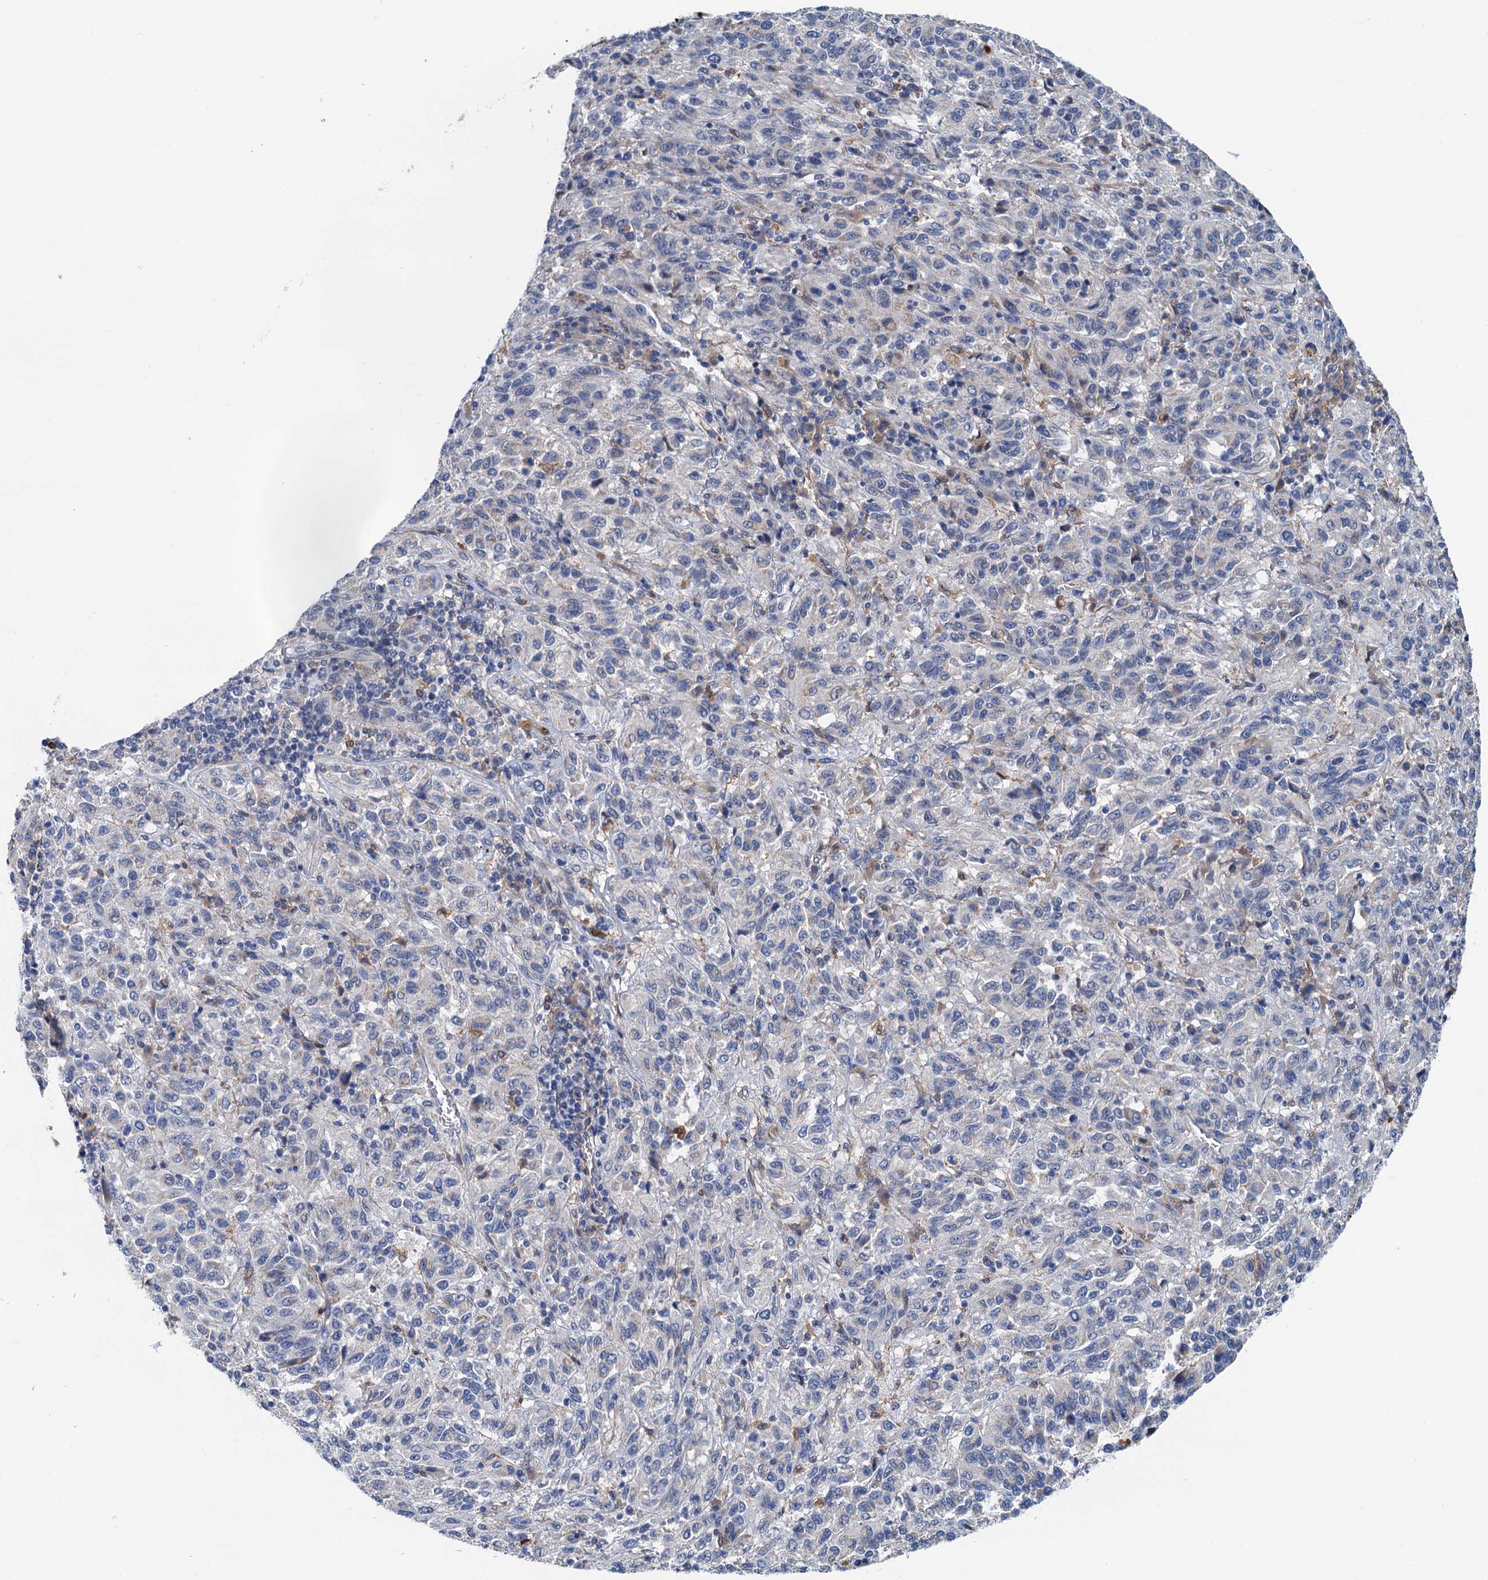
{"staining": {"intensity": "negative", "quantity": "none", "location": "none"}, "tissue": "melanoma", "cell_type": "Tumor cells", "image_type": "cancer", "snomed": [{"axis": "morphology", "description": "Malignant melanoma, Metastatic site"}, {"axis": "topography", "description": "Lung"}], "caption": "IHC micrograph of melanoma stained for a protein (brown), which demonstrates no staining in tumor cells.", "gene": "CSTPP1", "patient": {"sex": "male", "age": 64}}